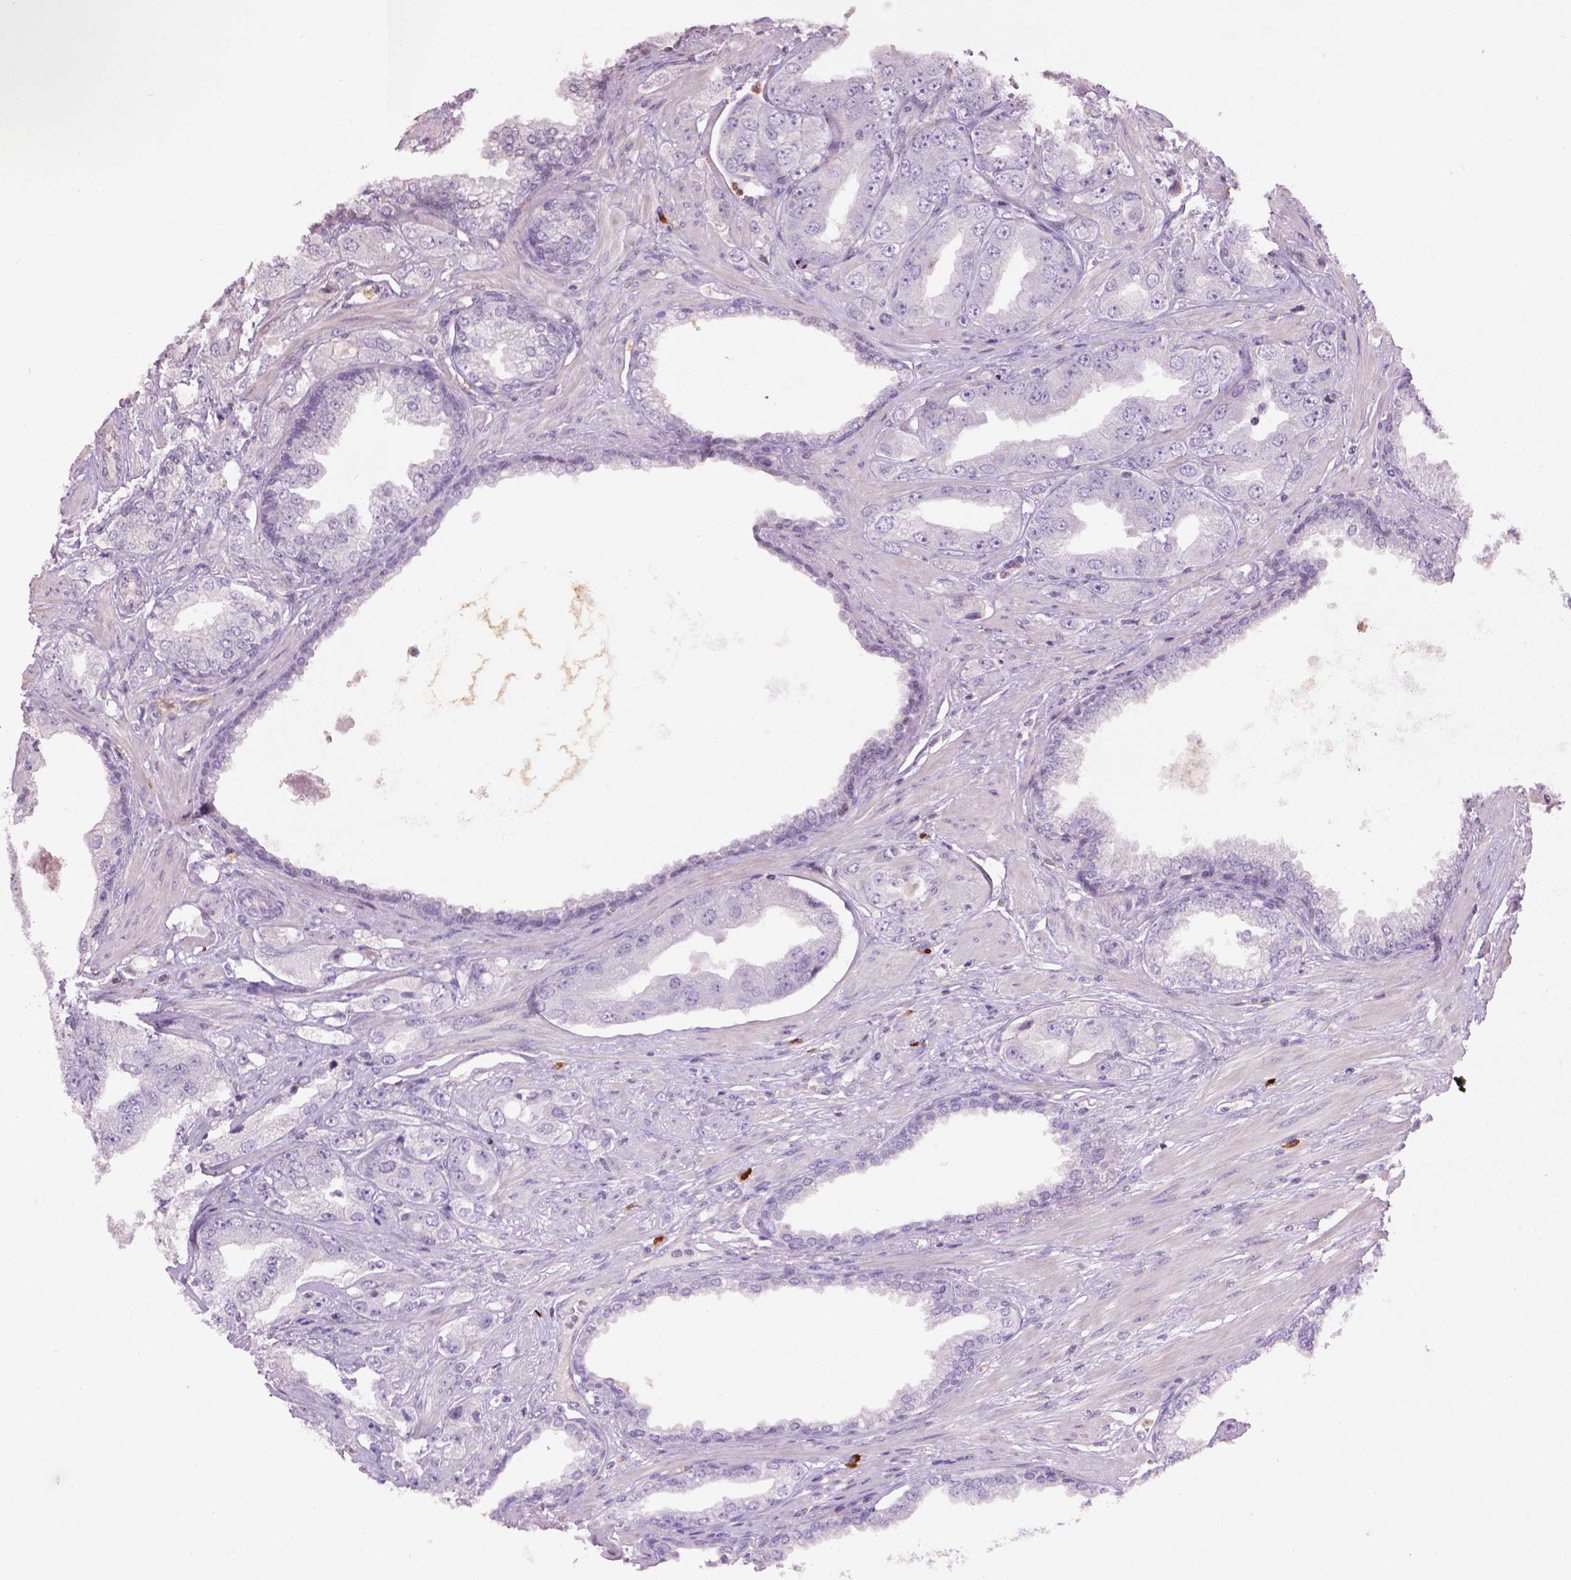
{"staining": {"intensity": "negative", "quantity": "none", "location": "none"}, "tissue": "prostate cancer", "cell_type": "Tumor cells", "image_type": "cancer", "snomed": [{"axis": "morphology", "description": "Adenocarcinoma, Low grade"}, {"axis": "topography", "description": "Prostate"}], "caption": "This is an immunohistochemistry (IHC) micrograph of human prostate low-grade adenocarcinoma. There is no staining in tumor cells.", "gene": "NTNG2", "patient": {"sex": "male", "age": 60}}